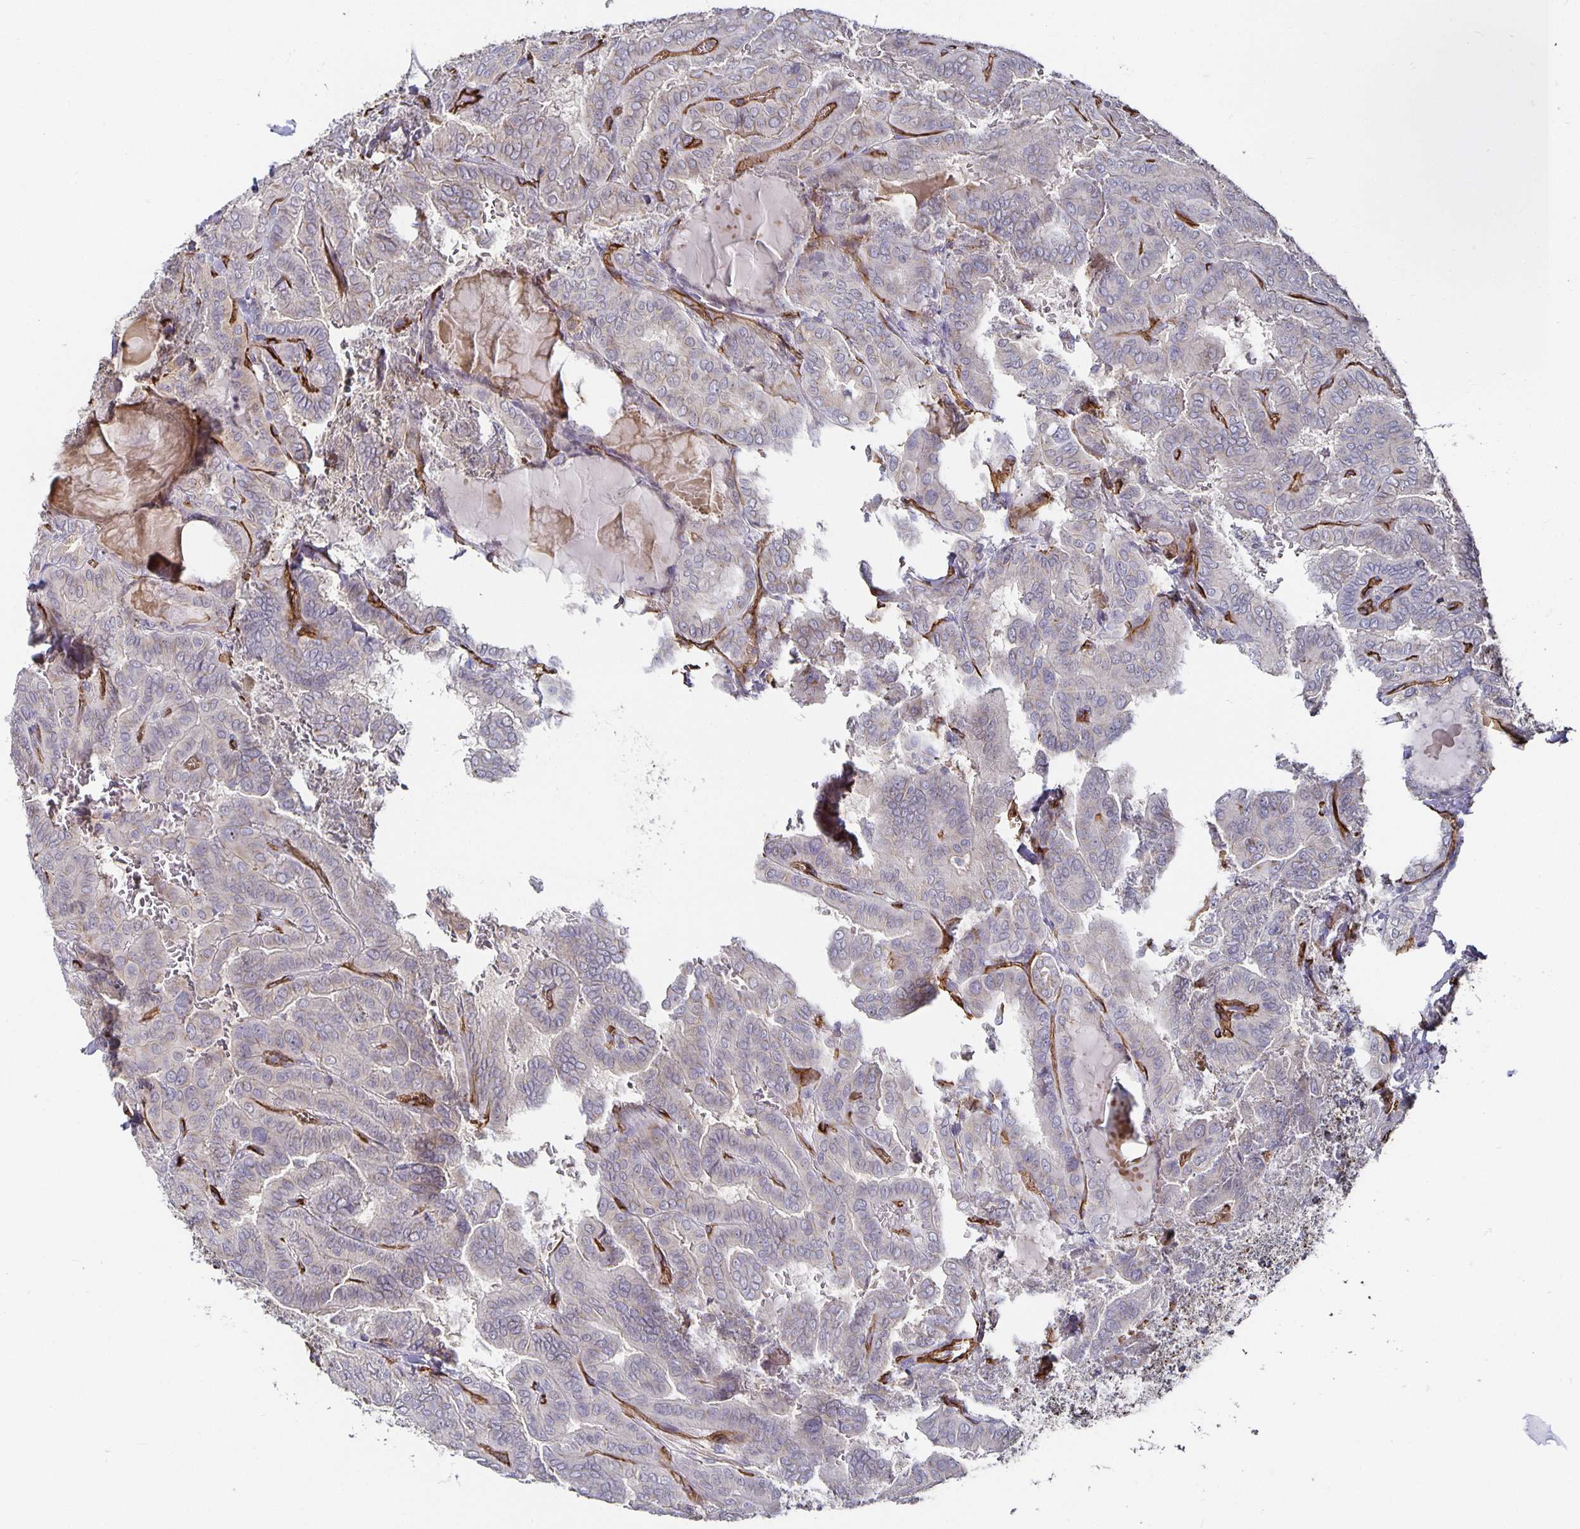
{"staining": {"intensity": "negative", "quantity": "none", "location": "none"}, "tissue": "thyroid cancer", "cell_type": "Tumor cells", "image_type": "cancer", "snomed": [{"axis": "morphology", "description": "Papillary adenocarcinoma, NOS"}, {"axis": "topography", "description": "Thyroid gland"}], "caption": "An IHC photomicrograph of papillary adenocarcinoma (thyroid) is shown. There is no staining in tumor cells of papillary adenocarcinoma (thyroid). Brightfield microscopy of immunohistochemistry stained with DAB (3,3'-diaminobenzidine) (brown) and hematoxylin (blue), captured at high magnification.", "gene": "PODXL", "patient": {"sex": "female", "age": 46}}